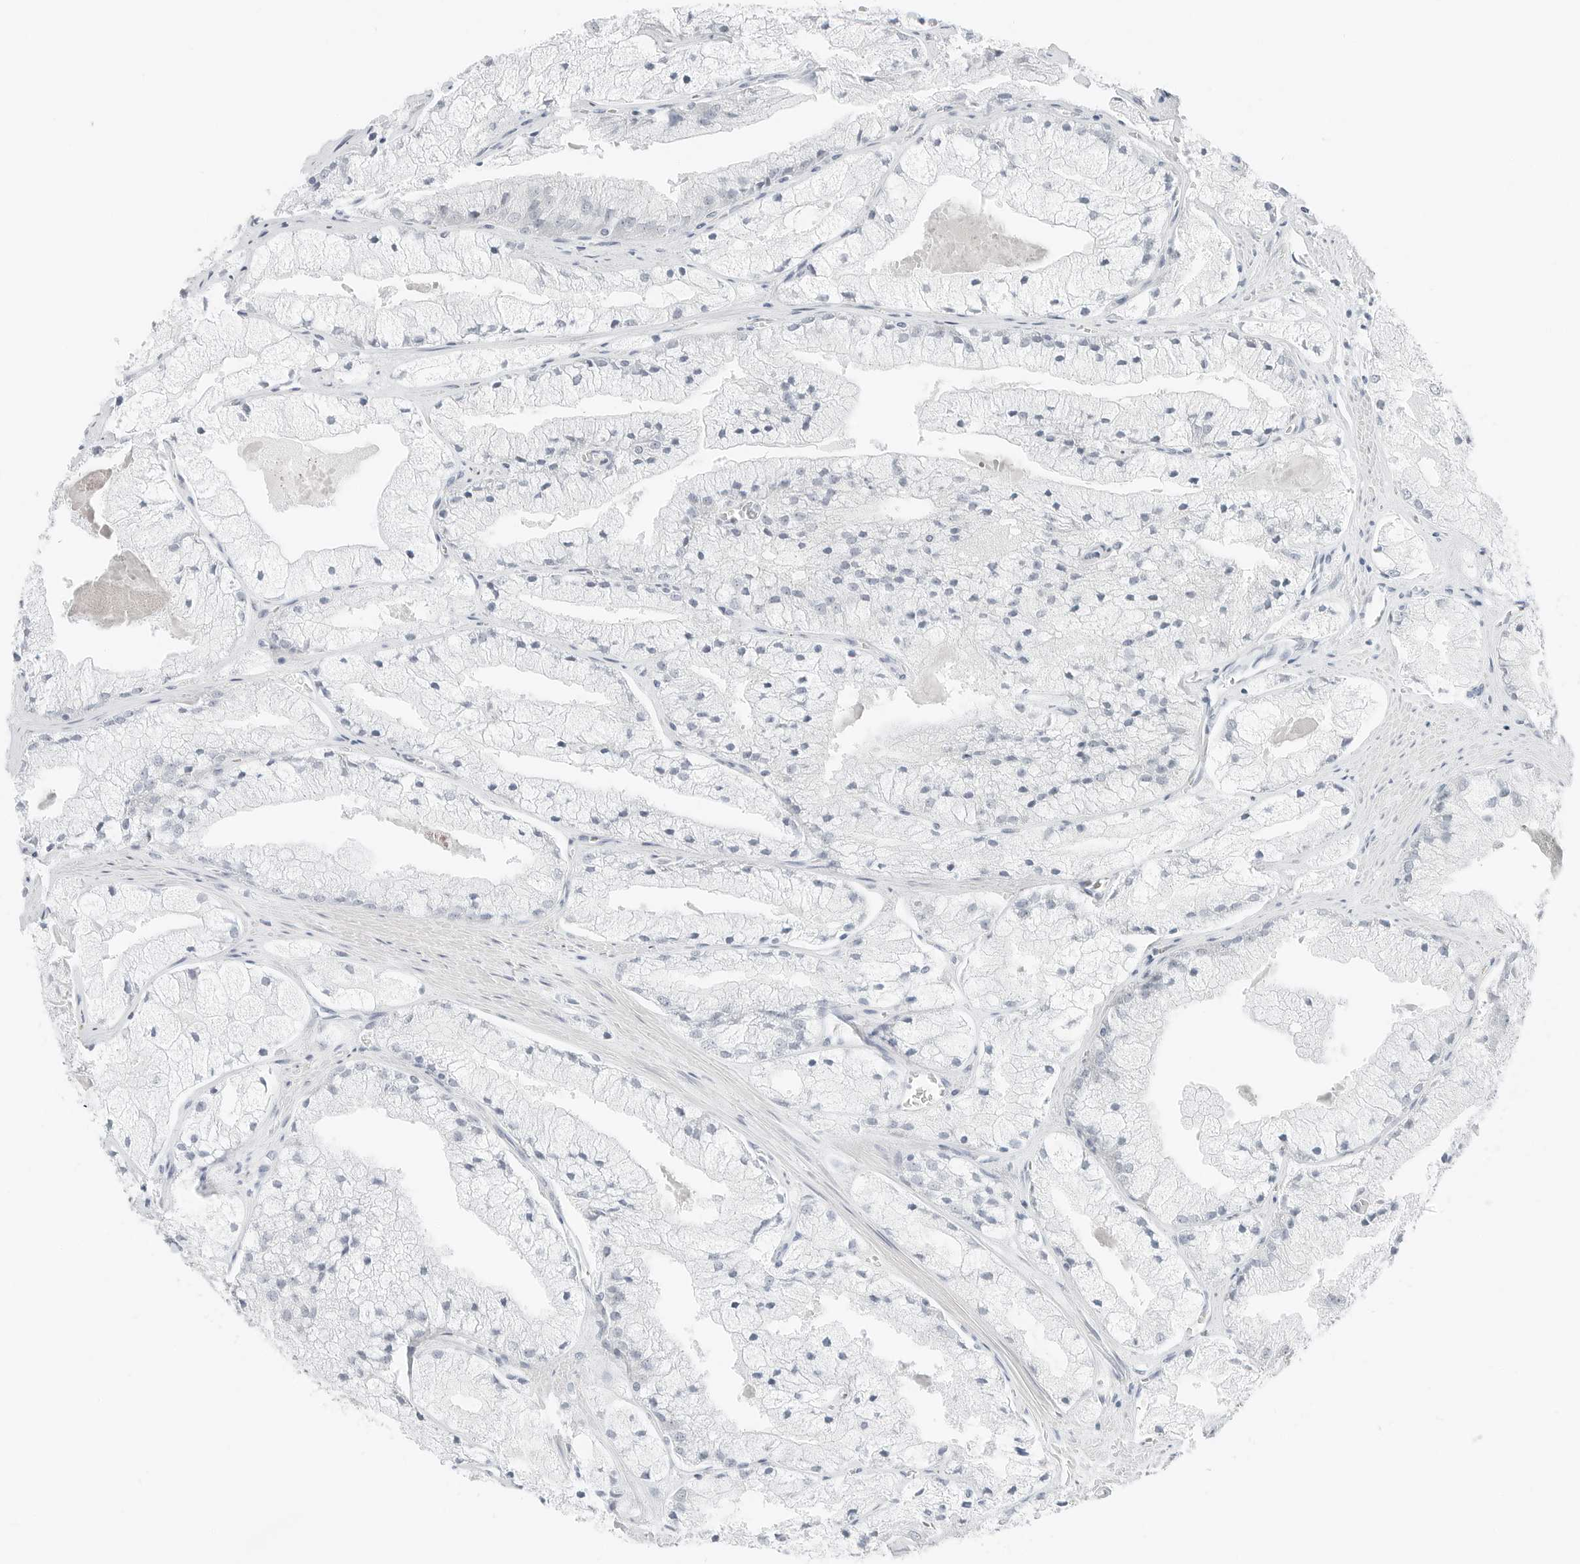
{"staining": {"intensity": "negative", "quantity": "none", "location": "none"}, "tissue": "prostate cancer", "cell_type": "Tumor cells", "image_type": "cancer", "snomed": [{"axis": "morphology", "description": "Adenocarcinoma, High grade"}, {"axis": "topography", "description": "Prostate"}], "caption": "Tumor cells show no significant expression in adenocarcinoma (high-grade) (prostate).", "gene": "CCSAP", "patient": {"sex": "male", "age": 50}}